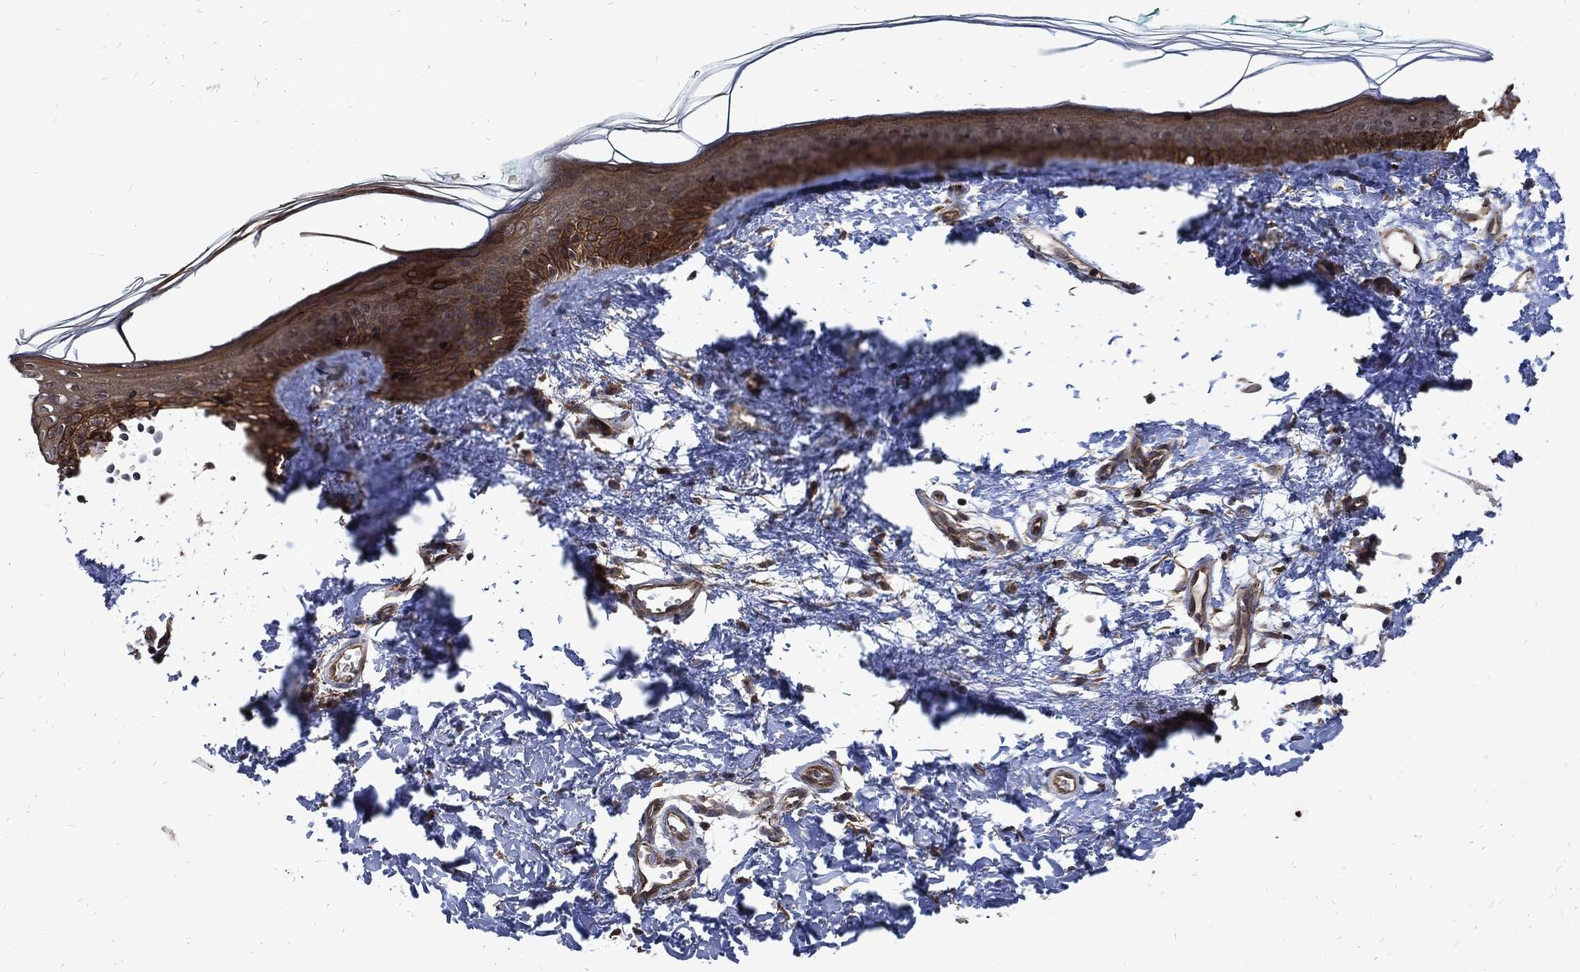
{"staining": {"intensity": "moderate", "quantity": "25%-75%", "location": "cytoplasmic/membranous"}, "tissue": "skin", "cell_type": "Fibroblasts", "image_type": "normal", "snomed": [{"axis": "morphology", "description": "Normal tissue, NOS"}, {"axis": "morphology", "description": "Basal cell carcinoma"}, {"axis": "topography", "description": "Skin"}], "caption": "A high-resolution photomicrograph shows immunohistochemistry (IHC) staining of unremarkable skin, which exhibits moderate cytoplasmic/membranous positivity in approximately 25%-75% of fibroblasts.", "gene": "DCTN1", "patient": {"sex": "male", "age": 33}}